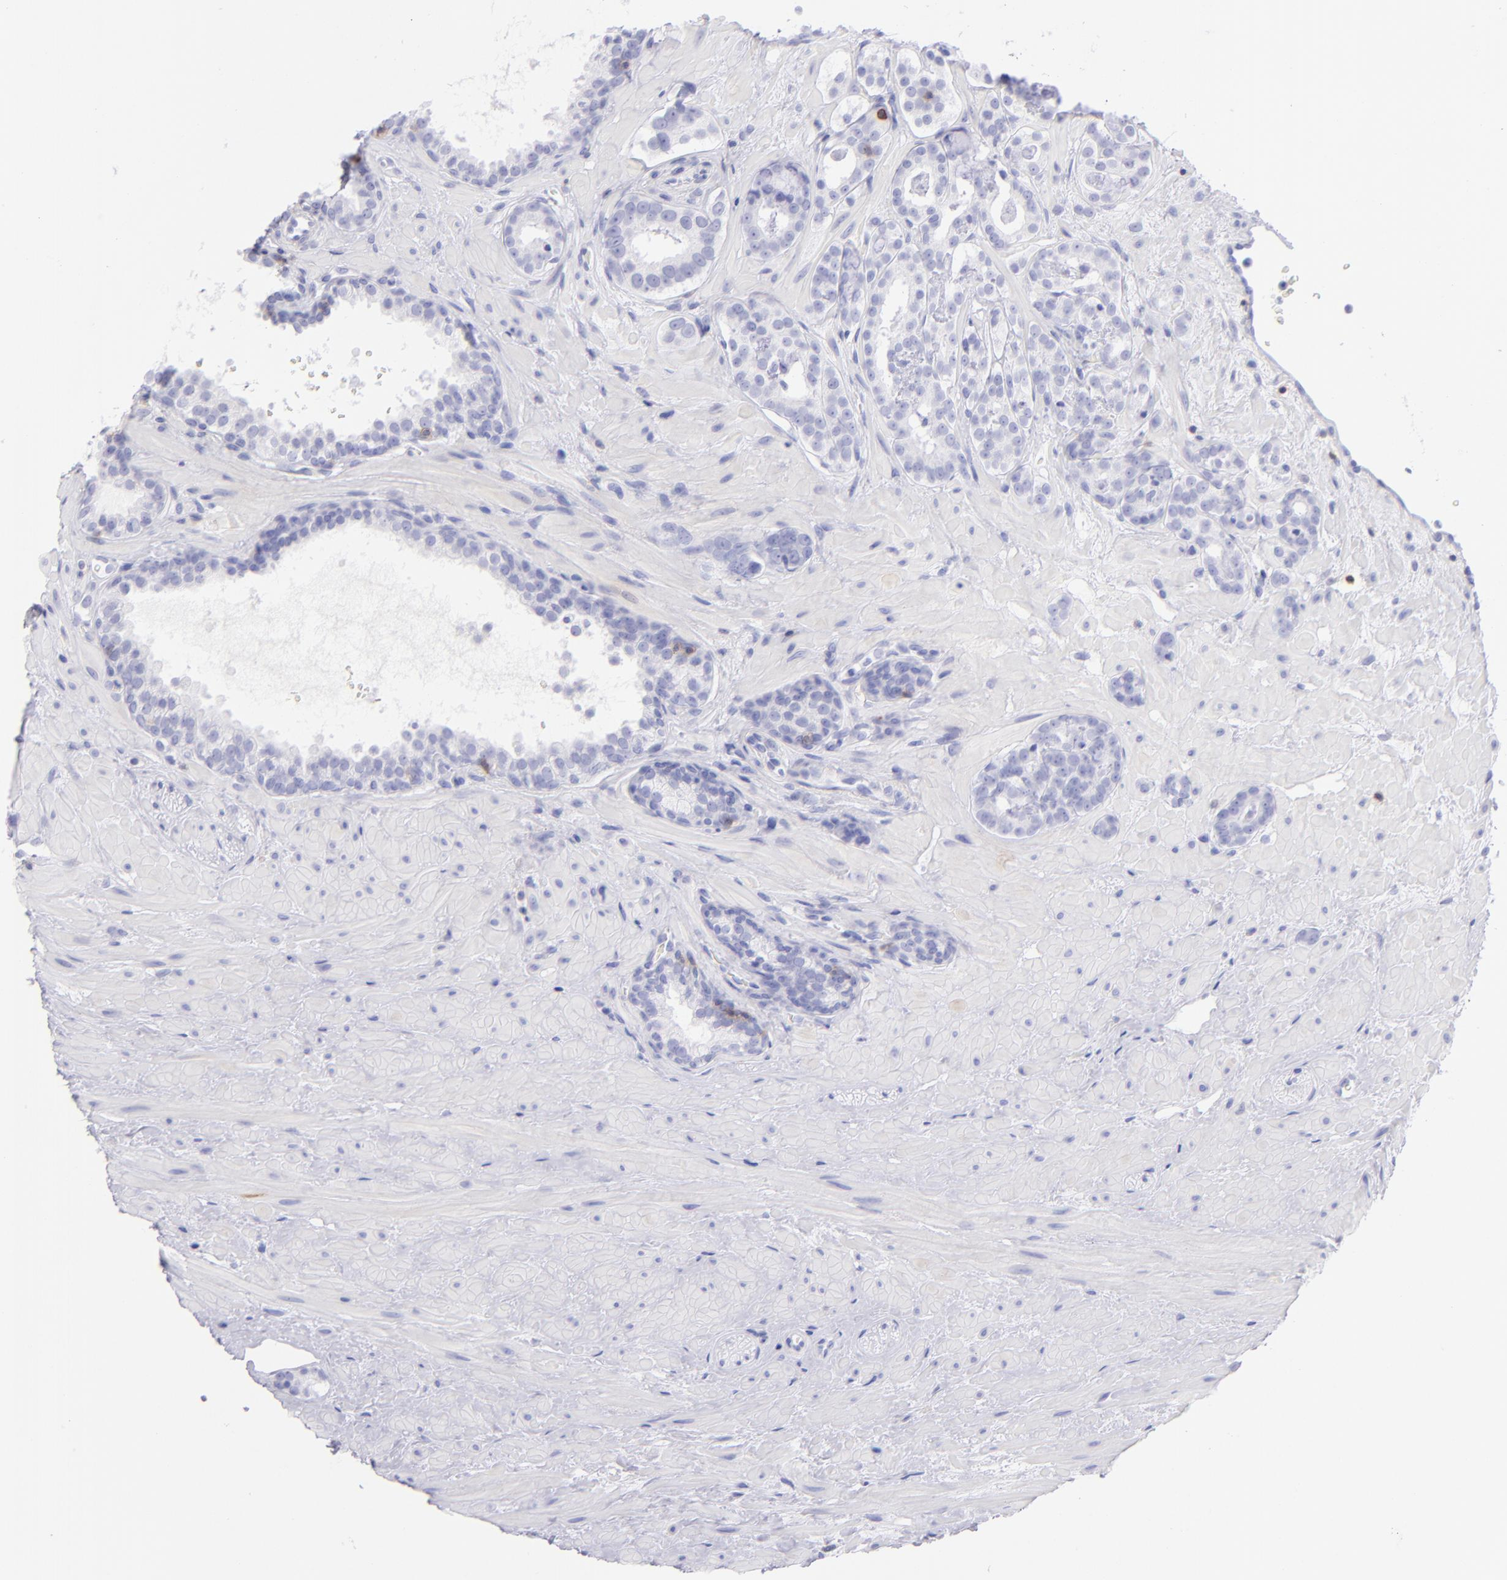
{"staining": {"intensity": "negative", "quantity": "none", "location": "none"}, "tissue": "prostate cancer", "cell_type": "Tumor cells", "image_type": "cancer", "snomed": [{"axis": "morphology", "description": "Adenocarcinoma, Low grade"}, {"axis": "topography", "description": "Prostate"}], "caption": "Human prostate low-grade adenocarcinoma stained for a protein using IHC demonstrates no expression in tumor cells.", "gene": "CD69", "patient": {"sex": "male", "age": 57}}